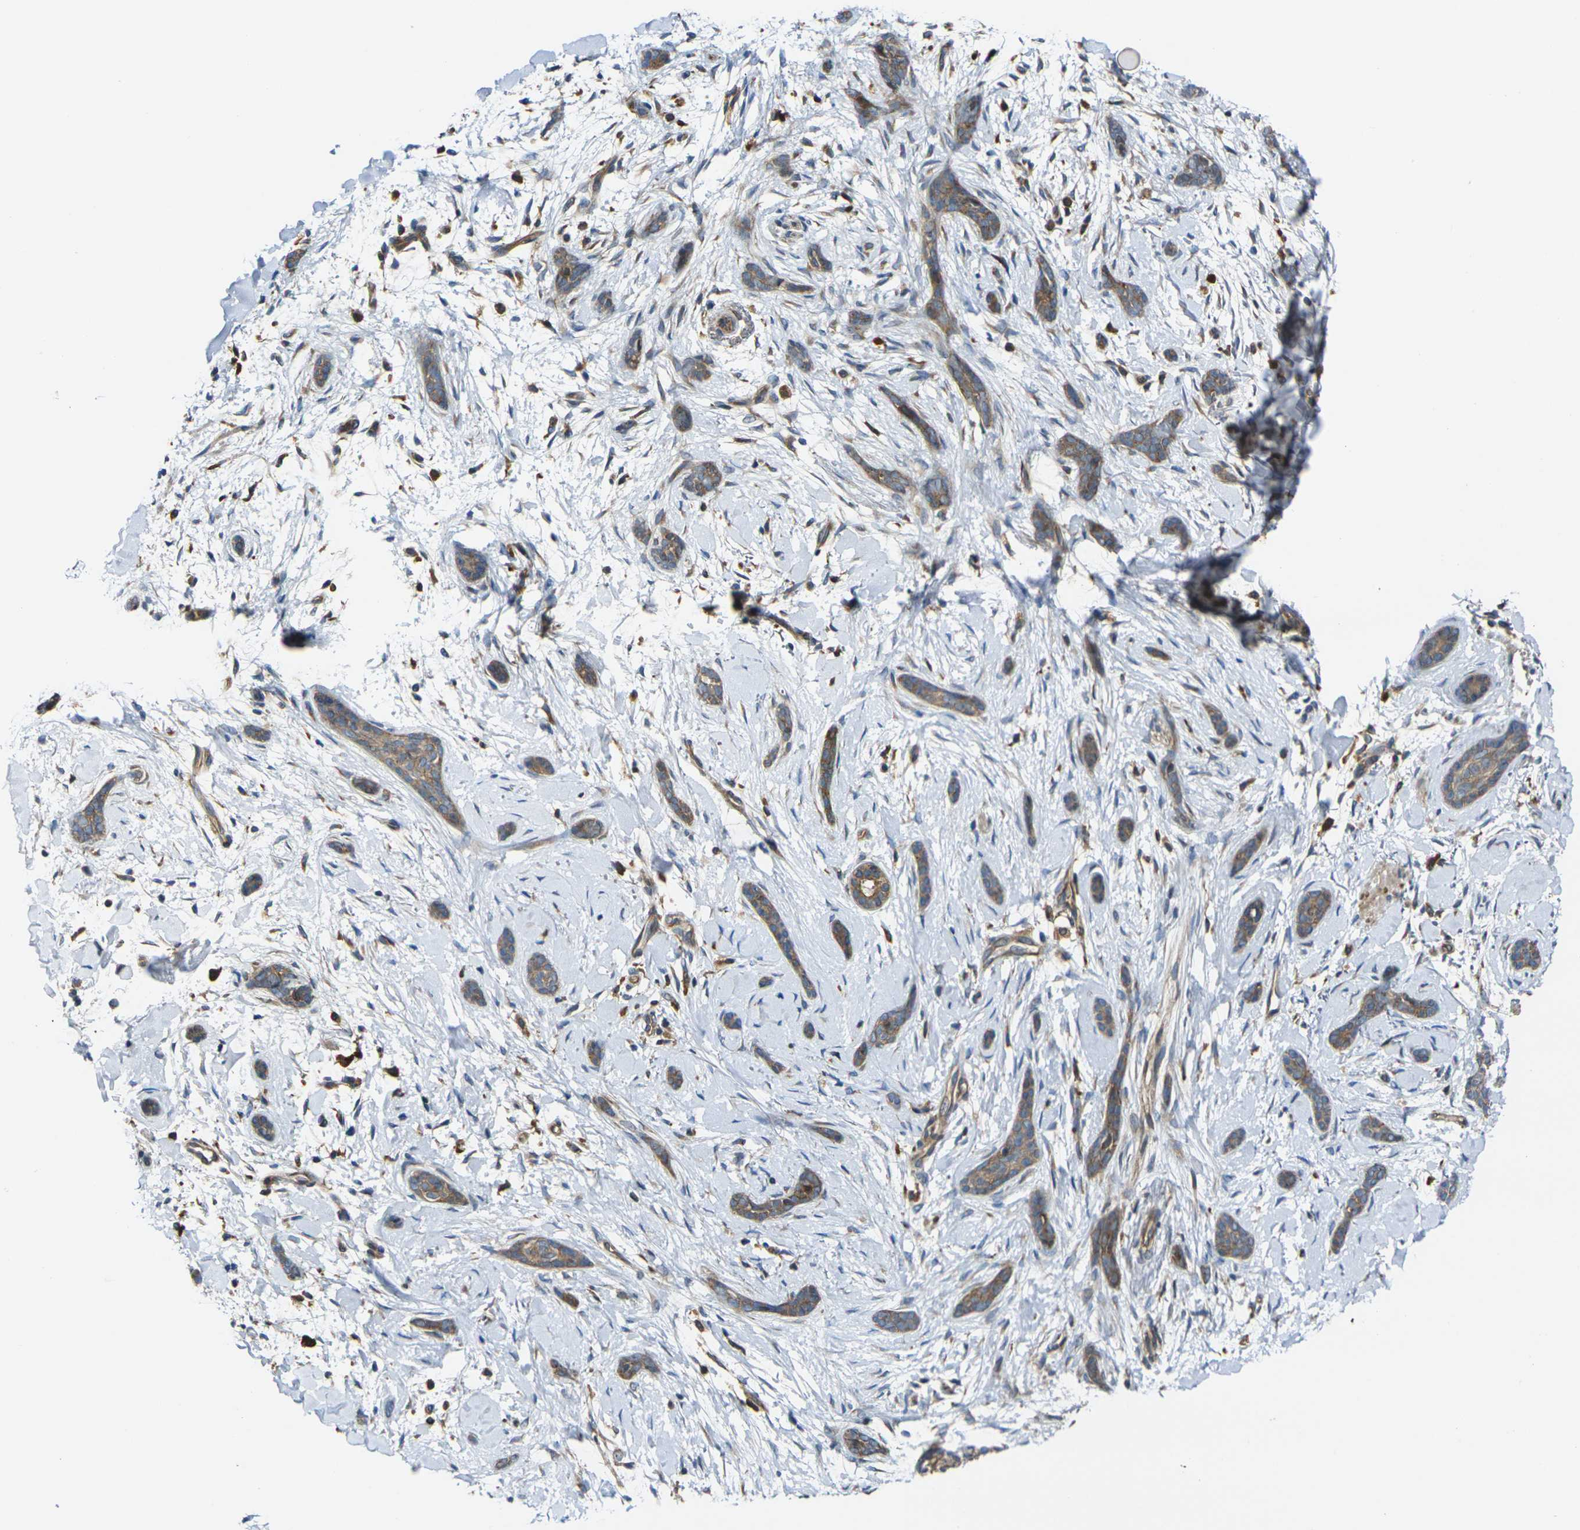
{"staining": {"intensity": "moderate", "quantity": ">75%", "location": "cytoplasmic/membranous"}, "tissue": "skin cancer", "cell_type": "Tumor cells", "image_type": "cancer", "snomed": [{"axis": "morphology", "description": "Basal cell carcinoma"}, {"axis": "topography", "description": "Skin"}], "caption": "This is an image of immunohistochemistry staining of skin basal cell carcinoma, which shows moderate expression in the cytoplasmic/membranous of tumor cells.", "gene": "FZD1", "patient": {"sex": "female", "age": 58}}